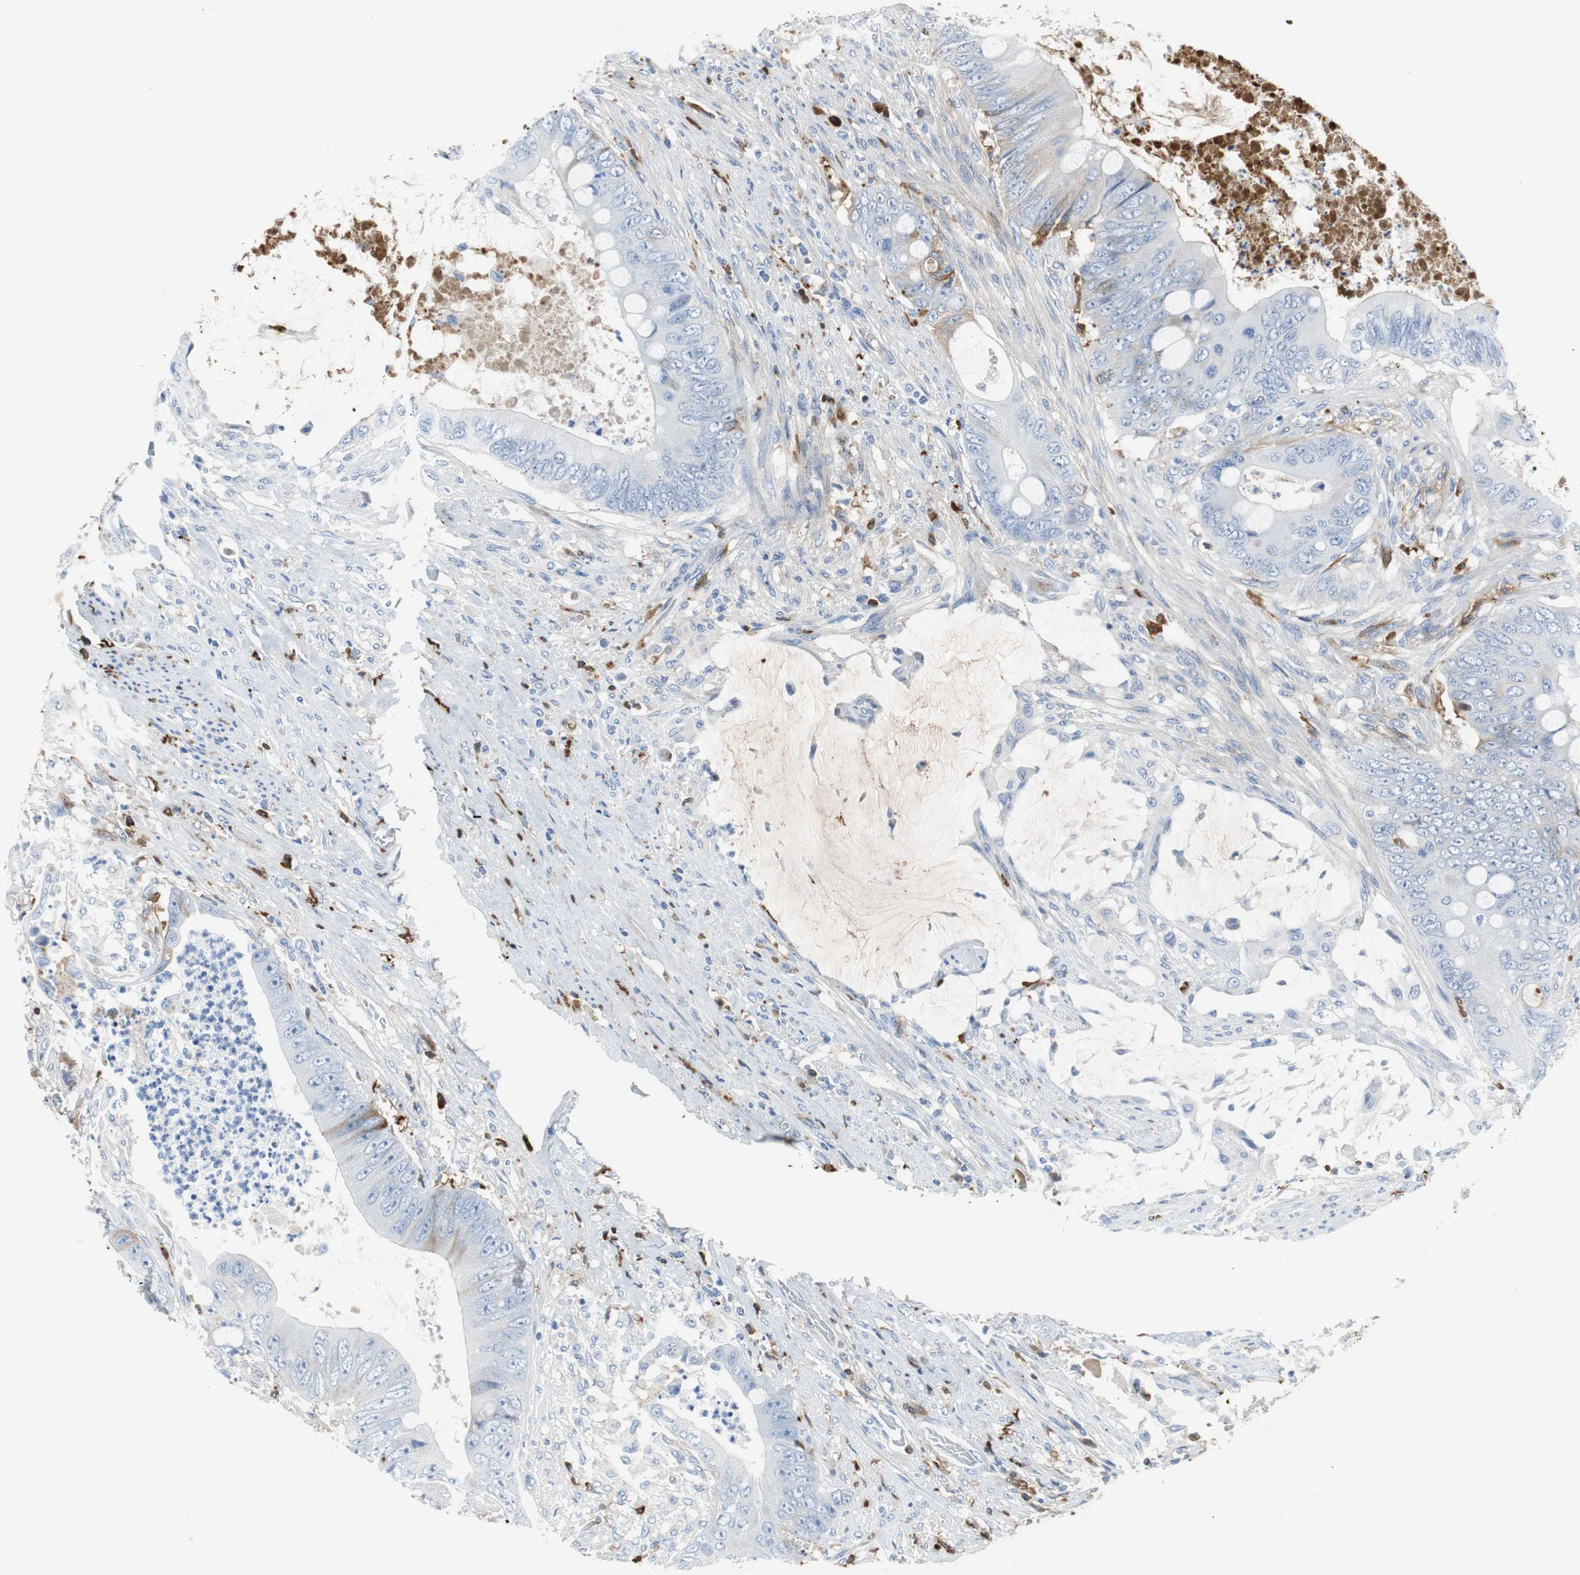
{"staining": {"intensity": "moderate", "quantity": "<25%", "location": "cytoplasmic/membranous"}, "tissue": "colorectal cancer", "cell_type": "Tumor cells", "image_type": "cancer", "snomed": [{"axis": "morphology", "description": "Adenocarcinoma, NOS"}, {"axis": "topography", "description": "Rectum"}], "caption": "Protein expression analysis of colorectal cancer (adenocarcinoma) exhibits moderate cytoplasmic/membranous expression in approximately <25% of tumor cells.", "gene": "APCS", "patient": {"sex": "female", "age": 77}}